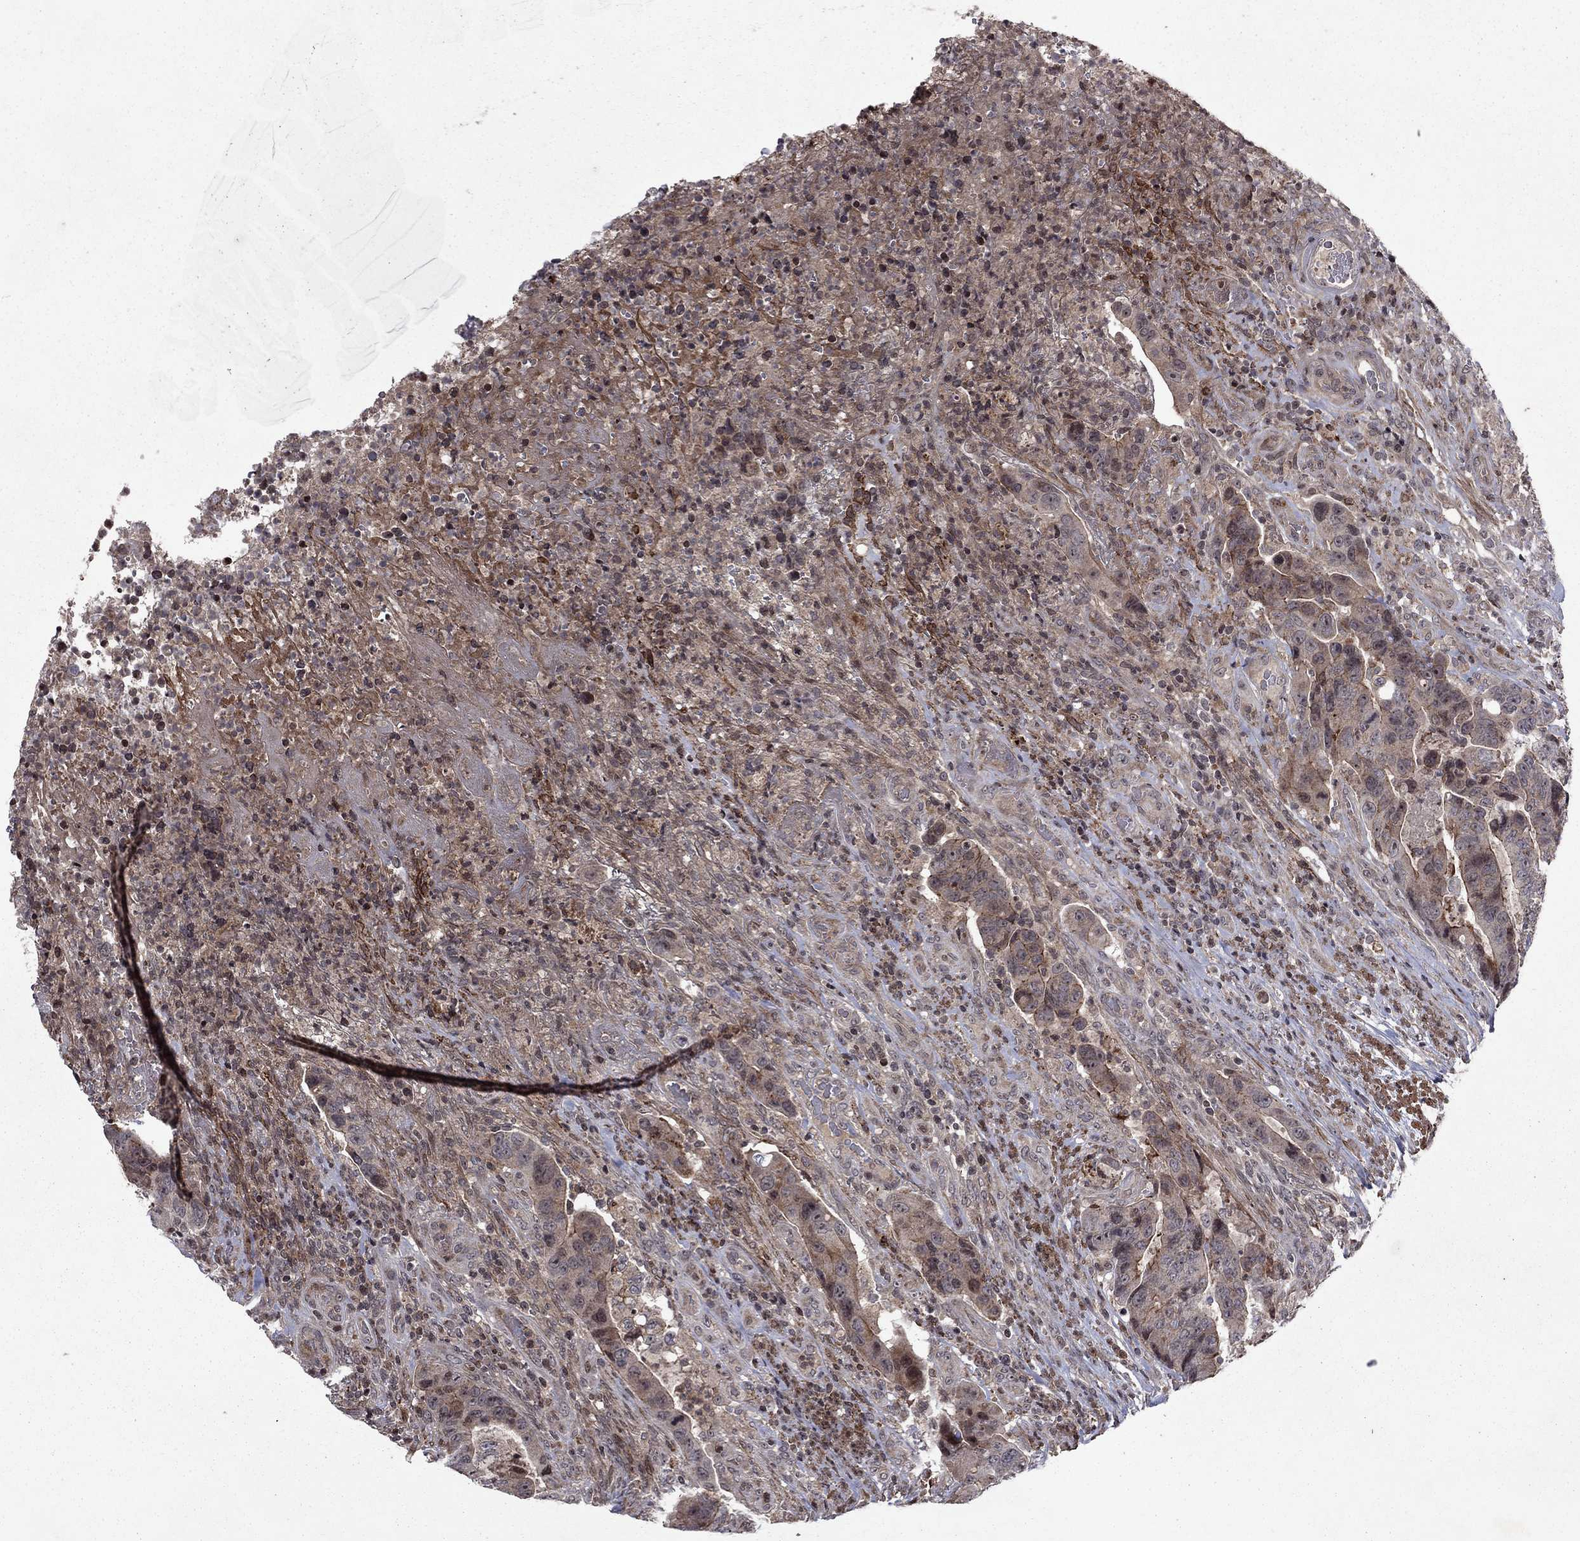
{"staining": {"intensity": "moderate", "quantity": "<25%", "location": "cytoplasmic/membranous"}, "tissue": "colorectal cancer", "cell_type": "Tumor cells", "image_type": "cancer", "snomed": [{"axis": "morphology", "description": "Adenocarcinoma, NOS"}, {"axis": "topography", "description": "Colon"}], "caption": "Human colorectal adenocarcinoma stained with a protein marker displays moderate staining in tumor cells.", "gene": "SORBS1", "patient": {"sex": "female", "age": 56}}